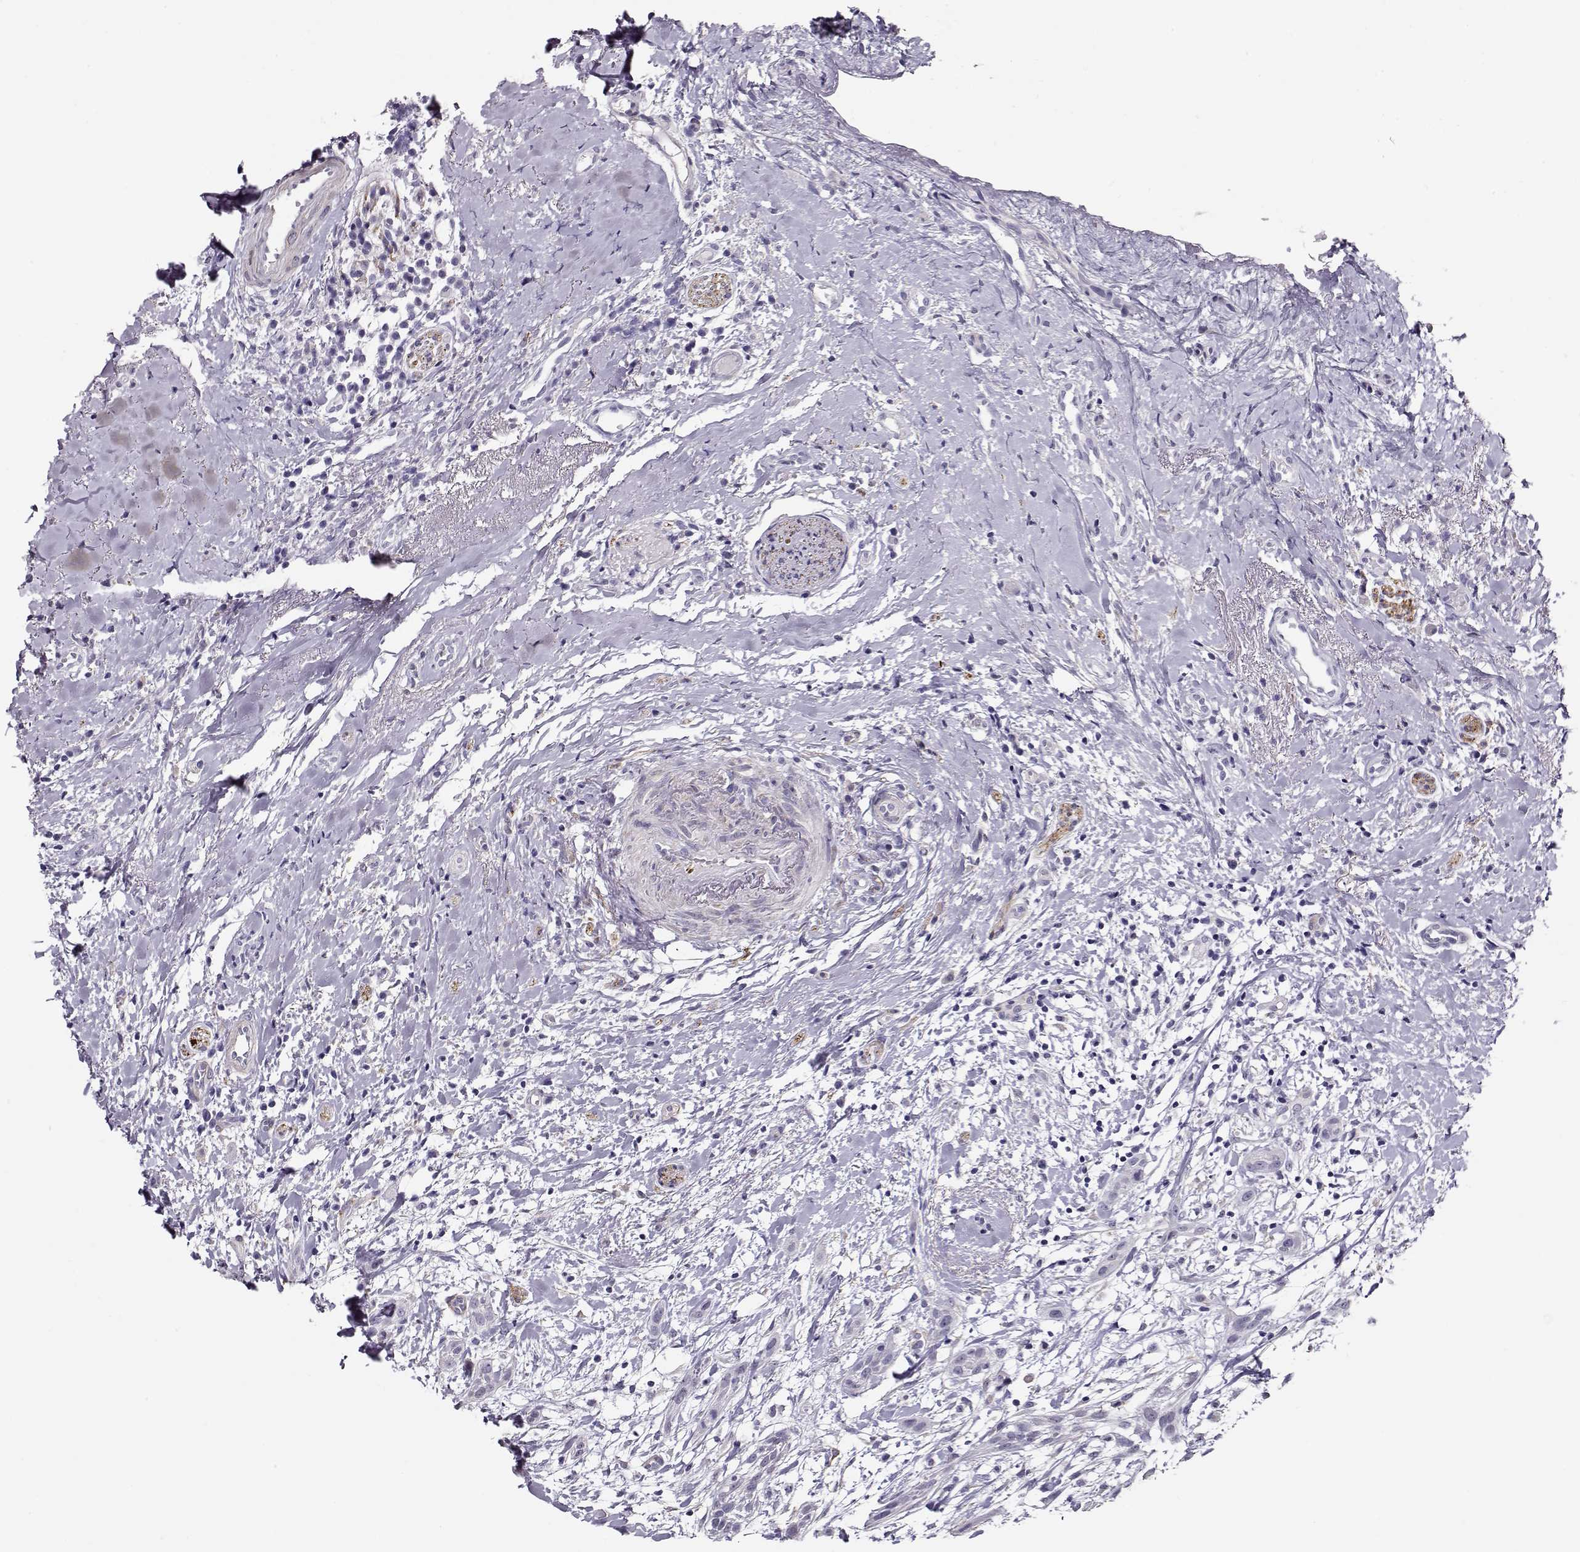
{"staining": {"intensity": "negative", "quantity": "none", "location": "none"}, "tissue": "head and neck cancer", "cell_type": "Tumor cells", "image_type": "cancer", "snomed": [{"axis": "morphology", "description": "Normal tissue, NOS"}, {"axis": "morphology", "description": "Squamous cell carcinoma, NOS"}, {"axis": "topography", "description": "Oral tissue"}, {"axis": "topography", "description": "Salivary gland"}, {"axis": "topography", "description": "Head-Neck"}], "caption": "Tumor cells show no significant expression in head and neck cancer. (Brightfield microscopy of DAB immunohistochemistry at high magnification).", "gene": "RBM44", "patient": {"sex": "female", "age": 62}}